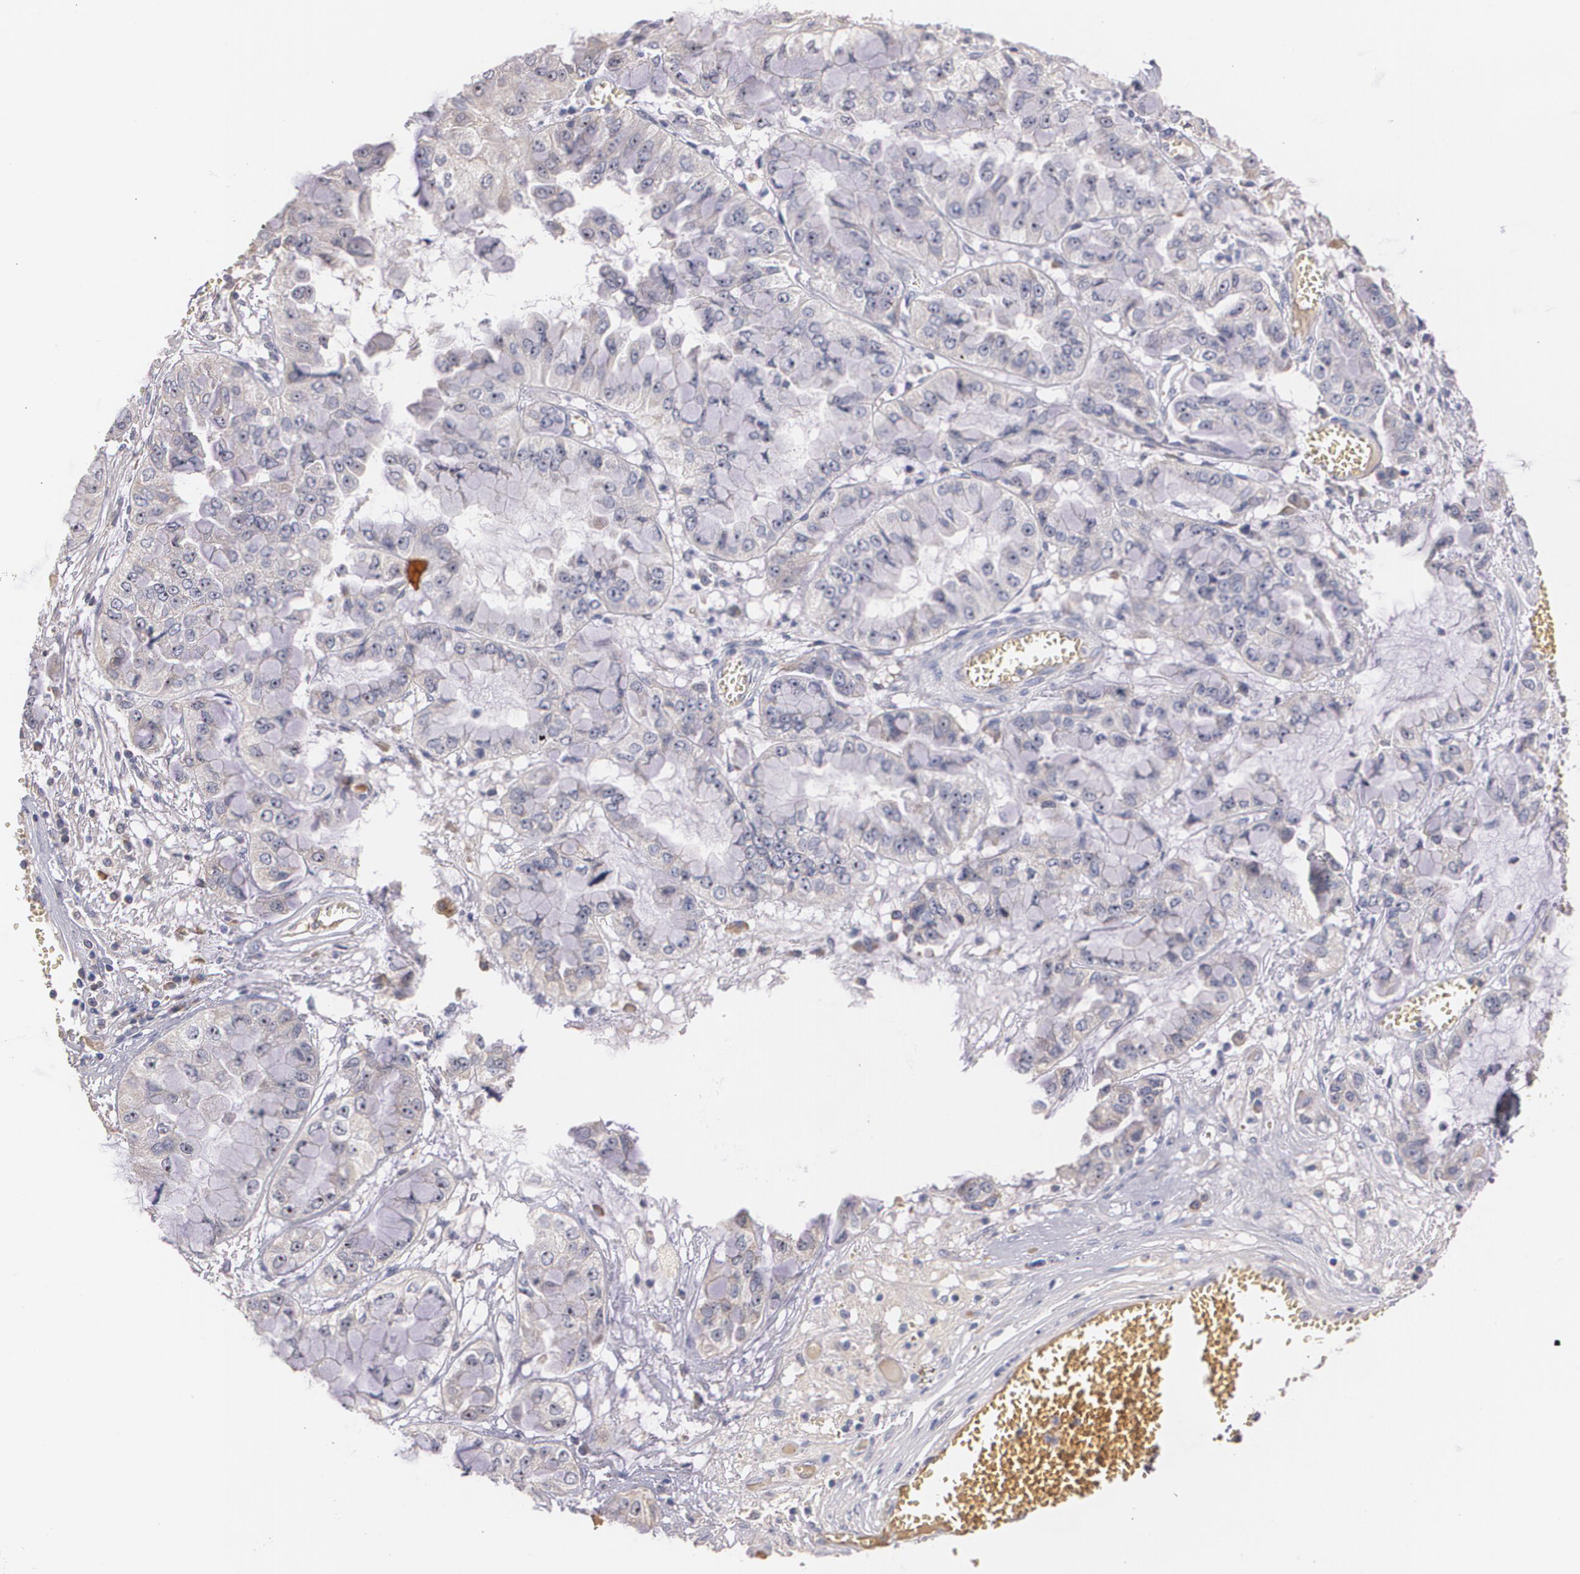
{"staining": {"intensity": "weak", "quantity": "<25%", "location": "cytoplasmic/membranous"}, "tissue": "liver cancer", "cell_type": "Tumor cells", "image_type": "cancer", "snomed": [{"axis": "morphology", "description": "Cholangiocarcinoma"}, {"axis": "topography", "description": "Liver"}], "caption": "Histopathology image shows no significant protein staining in tumor cells of liver cholangiocarcinoma.", "gene": "AMBP", "patient": {"sex": "female", "age": 79}}